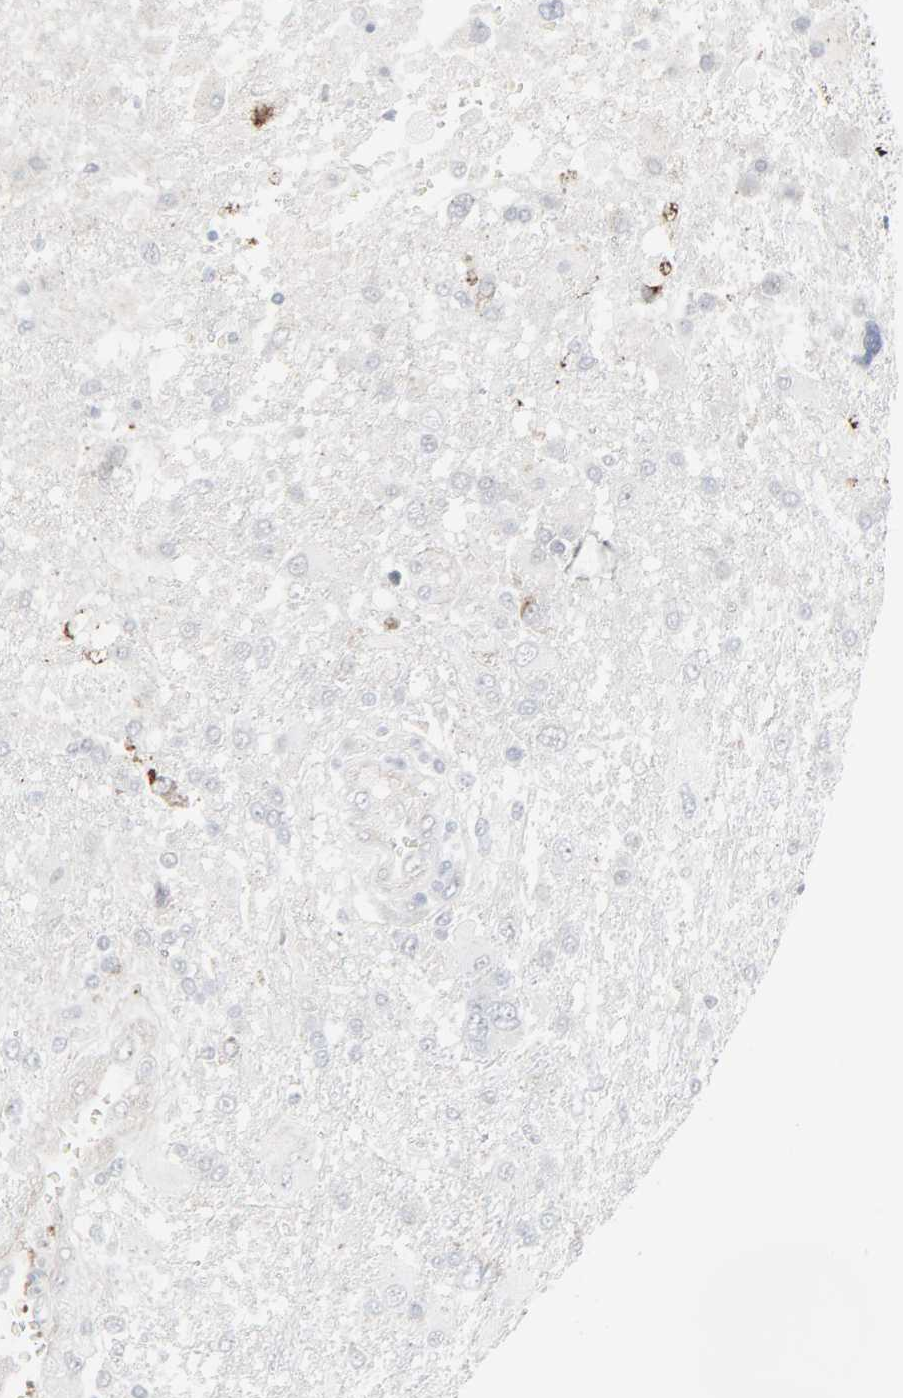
{"staining": {"intensity": "negative", "quantity": "none", "location": "none"}, "tissue": "glioma", "cell_type": "Tumor cells", "image_type": "cancer", "snomed": [{"axis": "morphology", "description": "Glioma, malignant, High grade"}, {"axis": "topography", "description": "Cerebral cortex"}], "caption": "Immunohistochemistry (IHC) photomicrograph of human malignant glioma (high-grade) stained for a protein (brown), which shows no staining in tumor cells. (Brightfield microscopy of DAB (3,3'-diaminobenzidine) immunohistochemistry at high magnification).", "gene": "NEUROD1", "patient": {"sex": "male", "age": 79}}